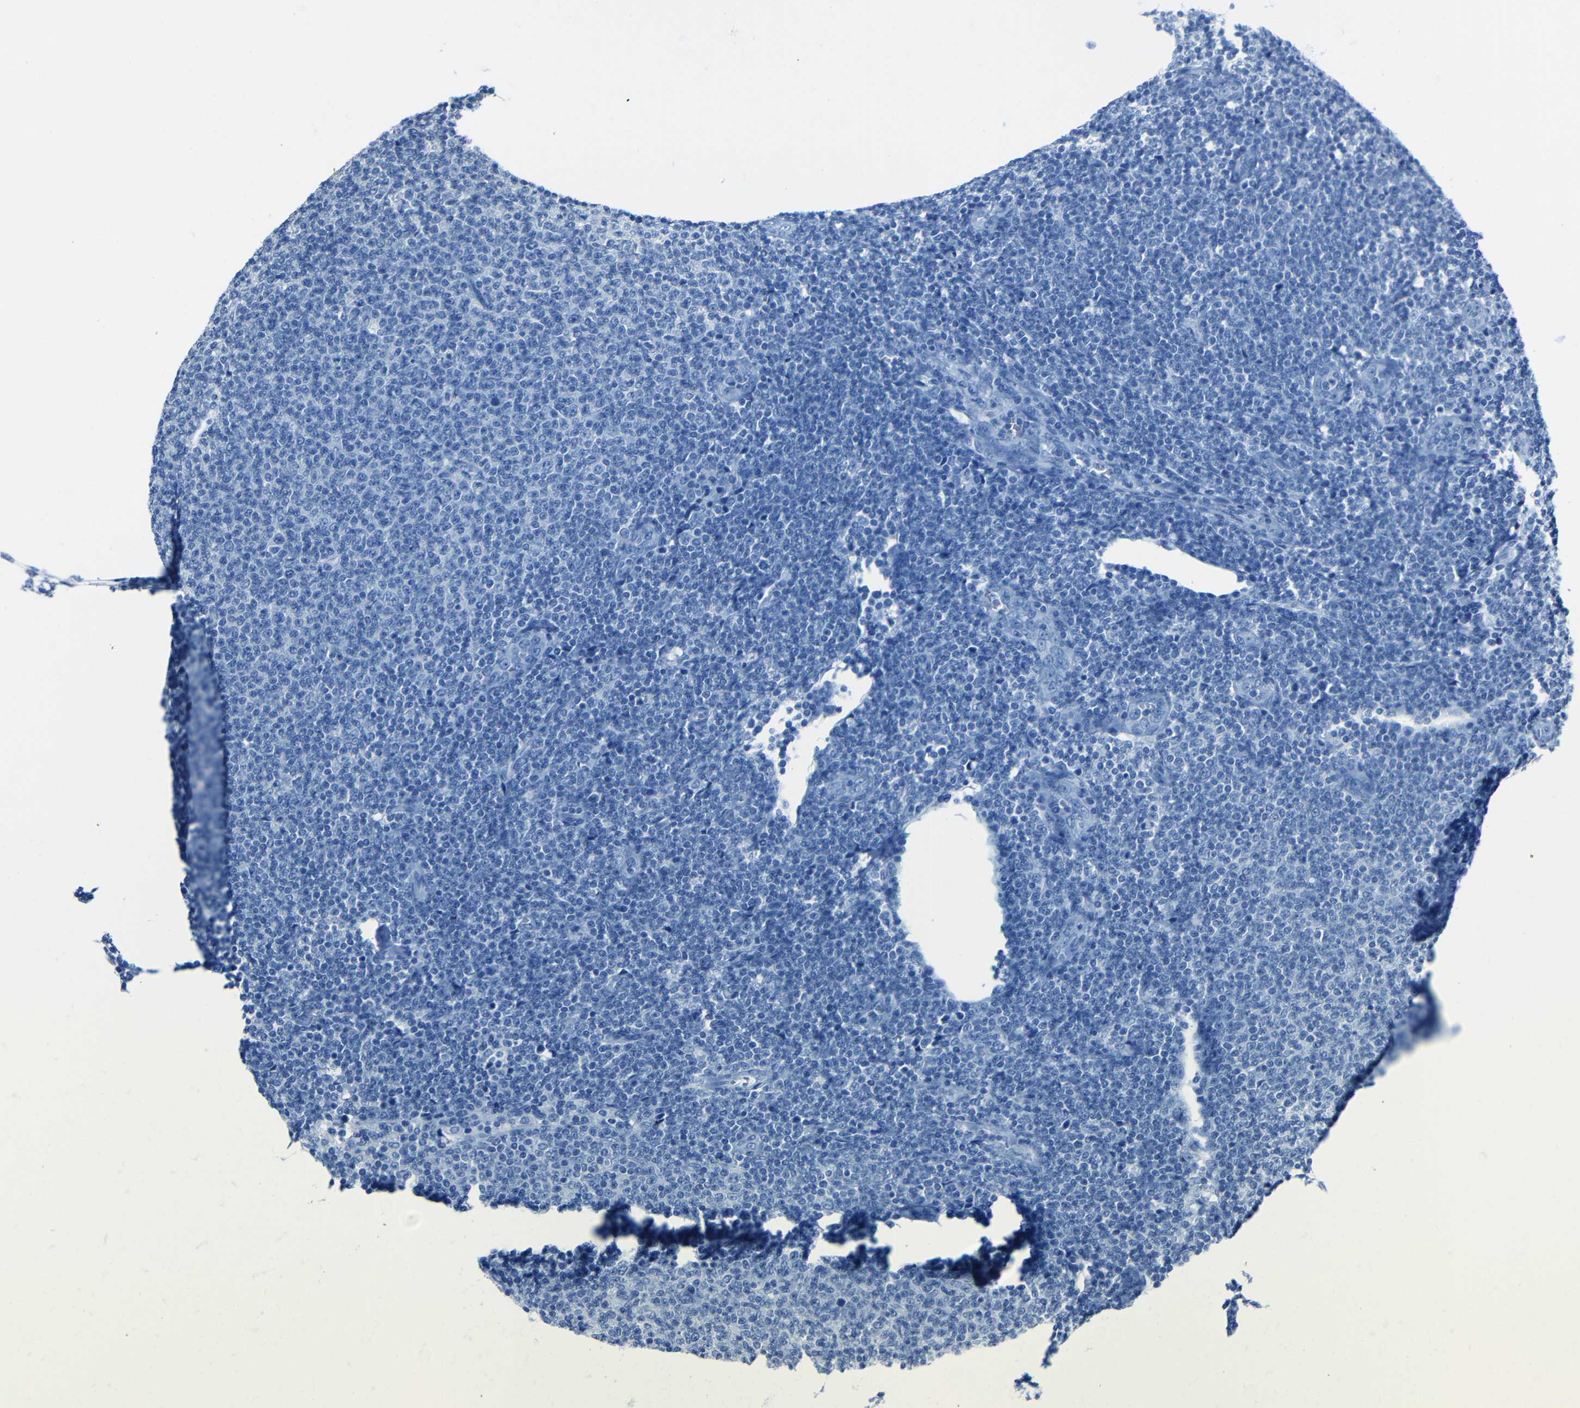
{"staining": {"intensity": "negative", "quantity": "none", "location": "none"}, "tissue": "lymphoma", "cell_type": "Tumor cells", "image_type": "cancer", "snomed": [{"axis": "morphology", "description": "Malignant lymphoma, non-Hodgkin's type, Low grade"}, {"axis": "topography", "description": "Lymph node"}], "caption": "A high-resolution photomicrograph shows immunohistochemistry staining of low-grade malignant lymphoma, non-Hodgkin's type, which reveals no significant staining in tumor cells.", "gene": "DNAJC5", "patient": {"sex": "male", "age": 66}}